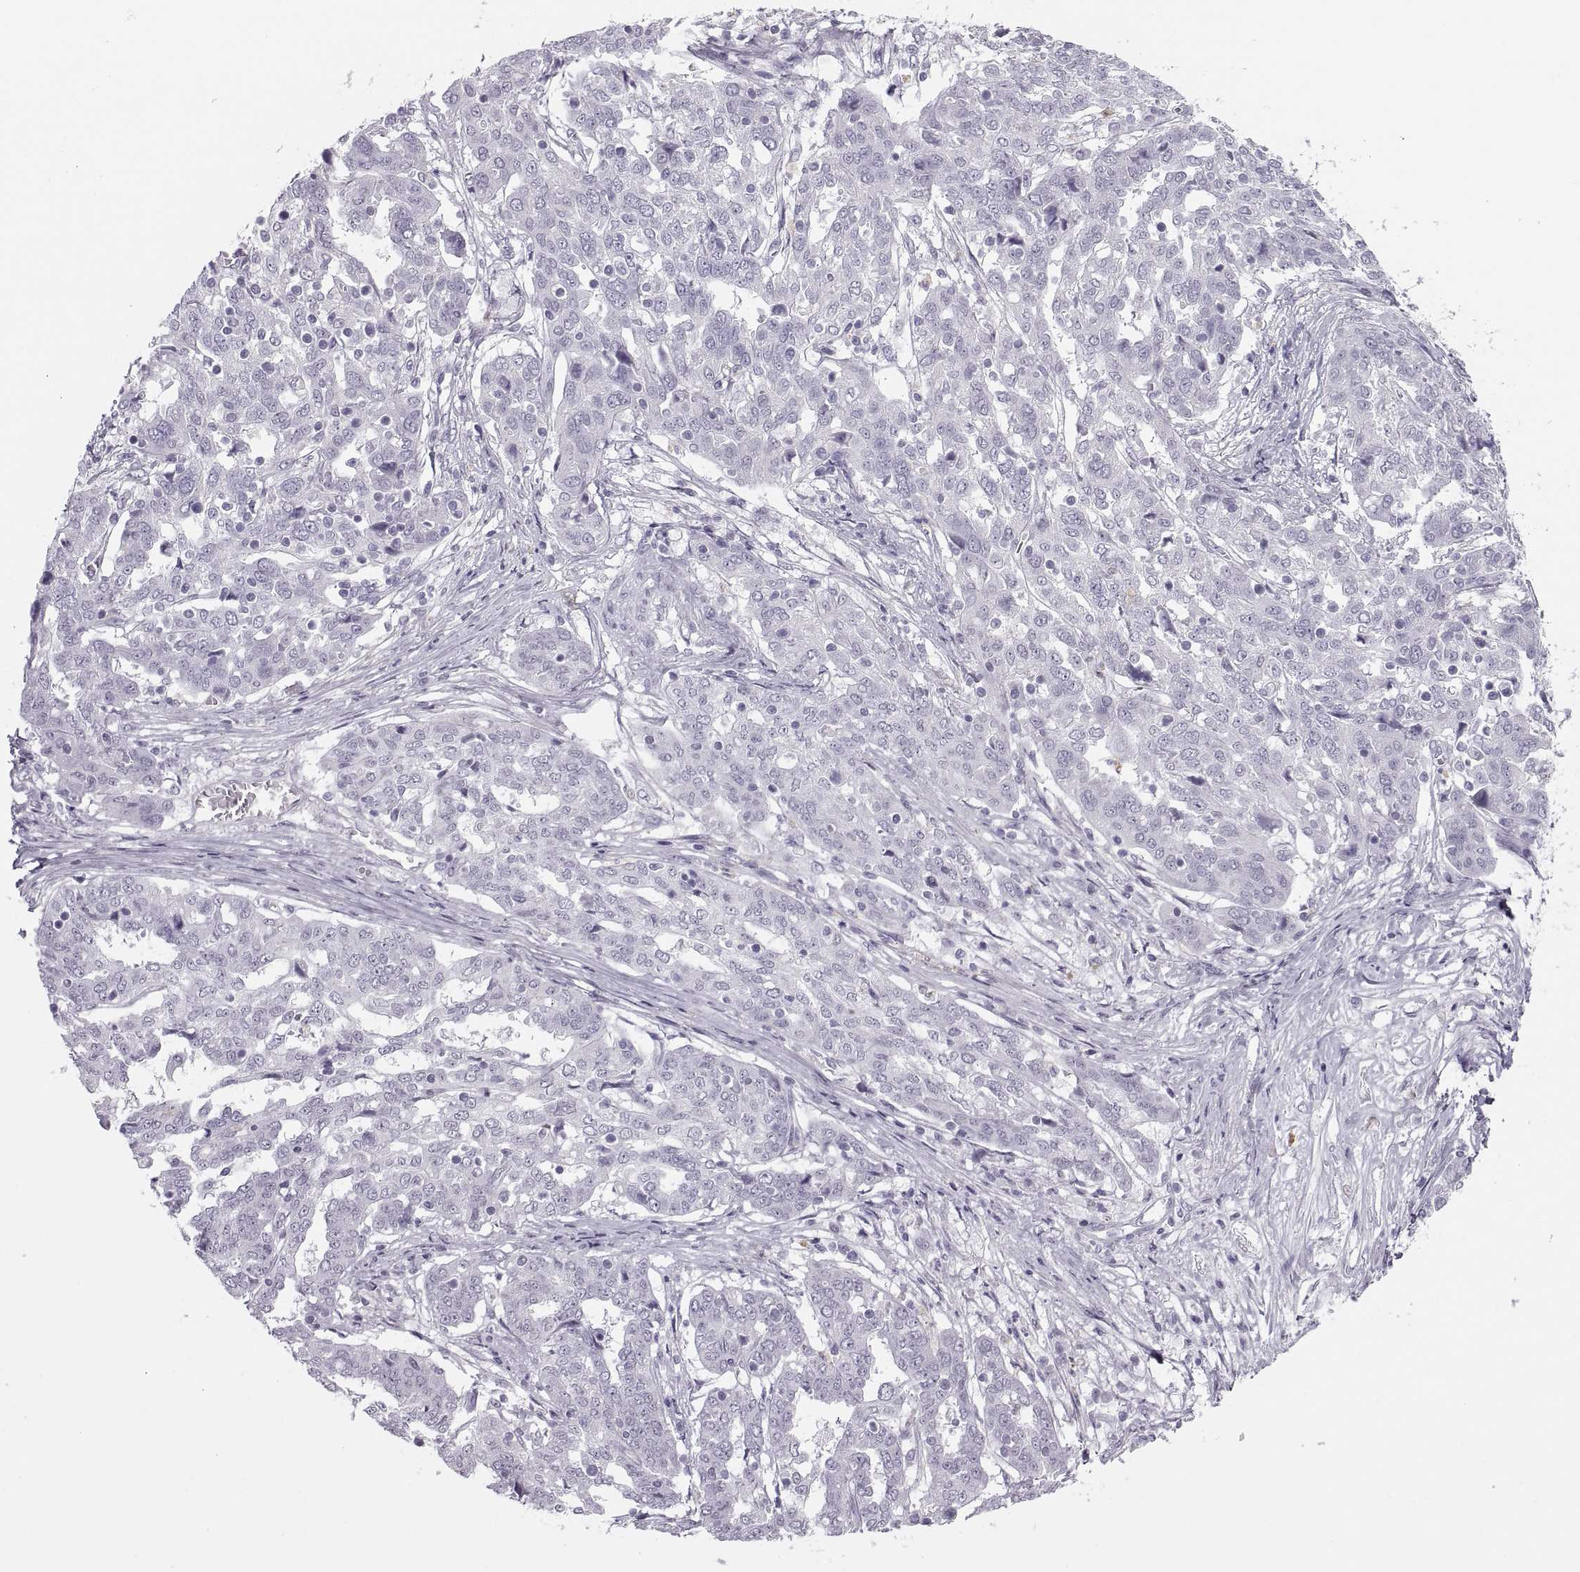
{"staining": {"intensity": "negative", "quantity": "none", "location": "none"}, "tissue": "ovarian cancer", "cell_type": "Tumor cells", "image_type": "cancer", "snomed": [{"axis": "morphology", "description": "Cystadenocarcinoma, serous, NOS"}, {"axis": "topography", "description": "Ovary"}], "caption": "Immunohistochemical staining of human ovarian cancer exhibits no significant expression in tumor cells.", "gene": "C3orf22", "patient": {"sex": "female", "age": 67}}